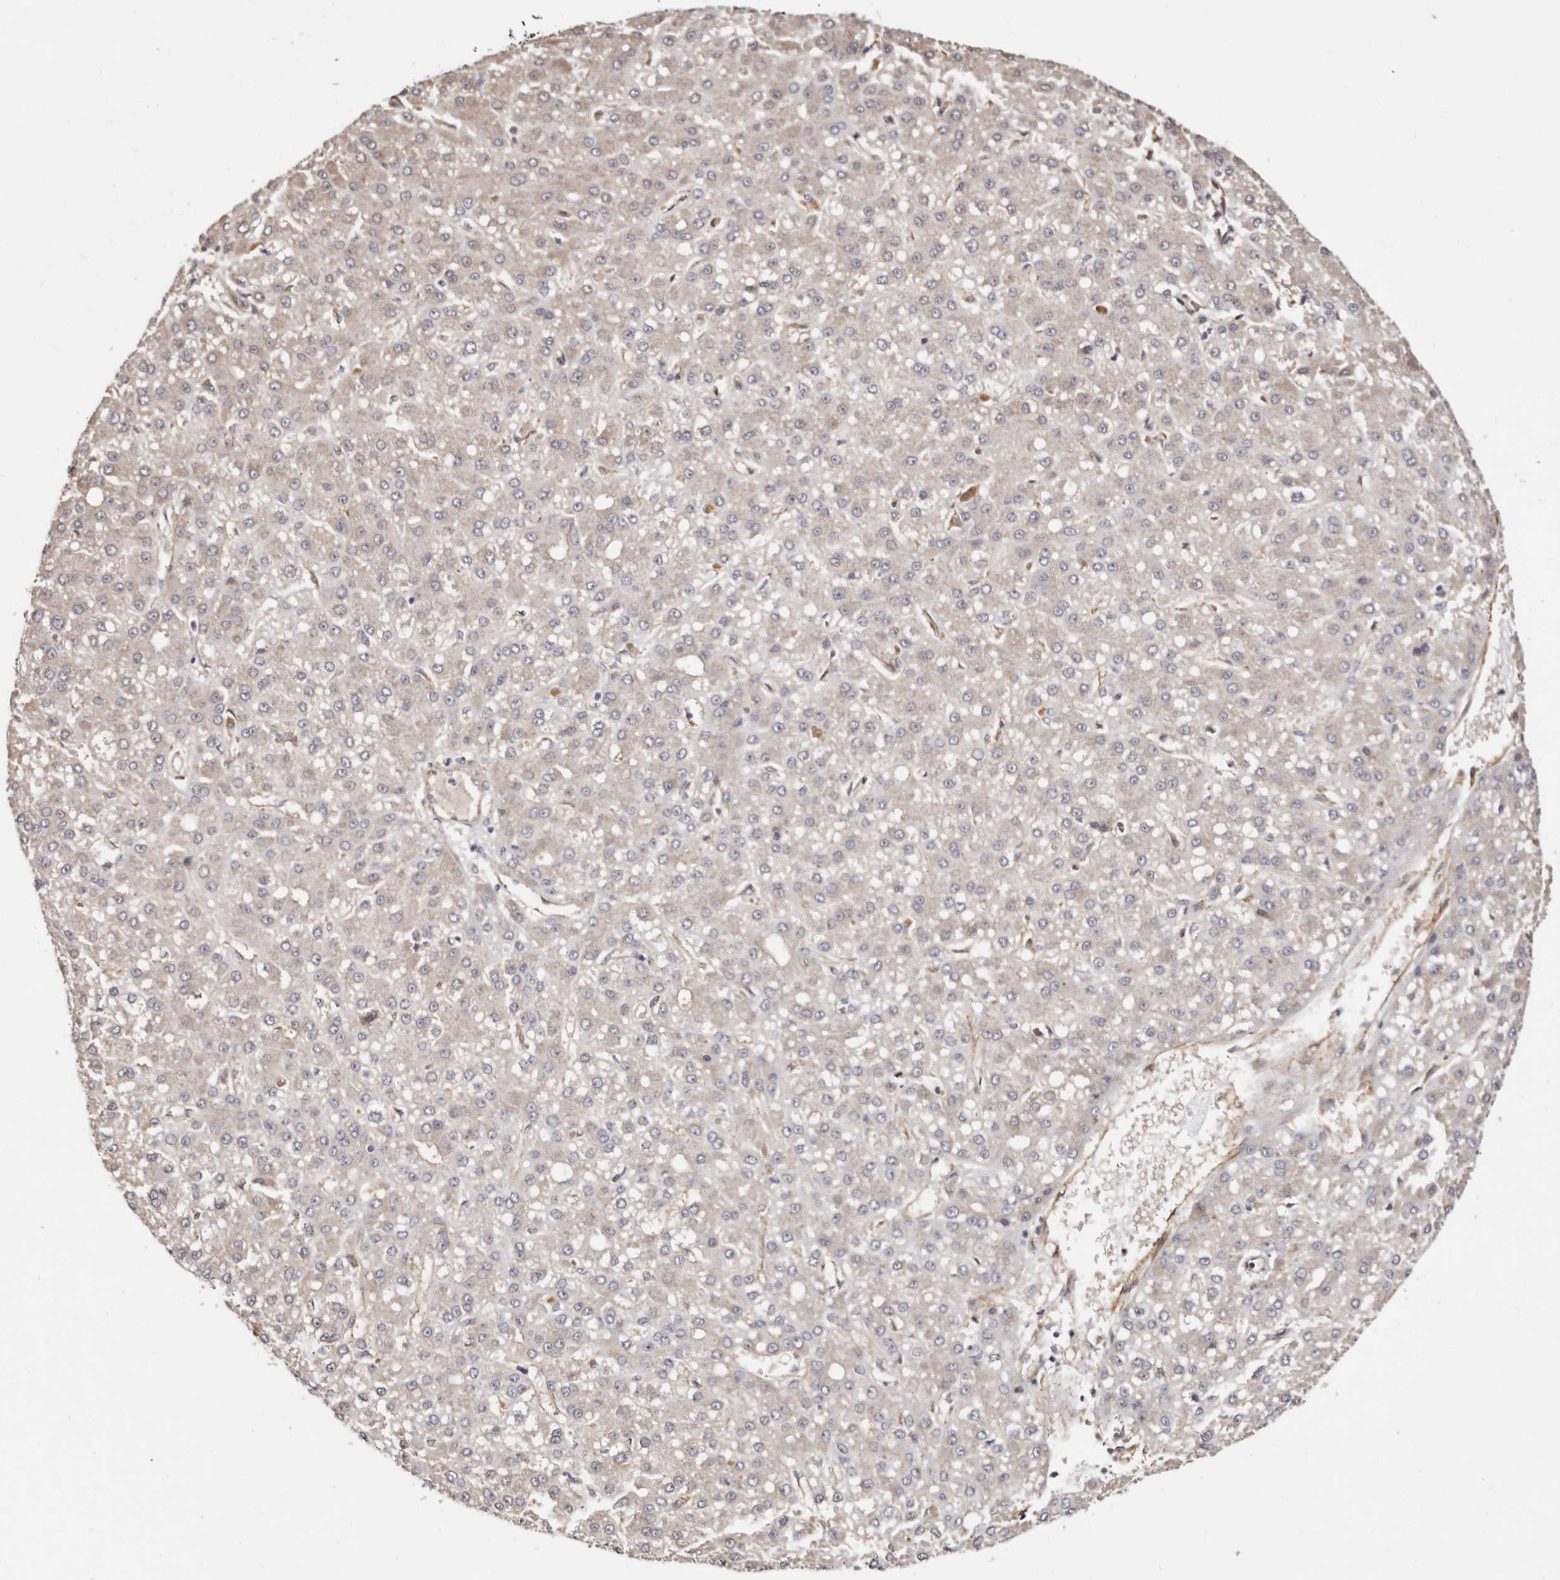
{"staining": {"intensity": "negative", "quantity": "none", "location": "none"}, "tissue": "liver cancer", "cell_type": "Tumor cells", "image_type": "cancer", "snomed": [{"axis": "morphology", "description": "Carcinoma, Hepatocellular, NOS"}, {"axis": "topography", "description": "Liver"}], "caption": "Human liver cancer (hepatocellular carcinoma) stained for a protein using immunohistochemistry (IHC) shows no staining in tumor cells.", "gene": "TRIP13", "patient": {"sex": "male", "age": 67}}